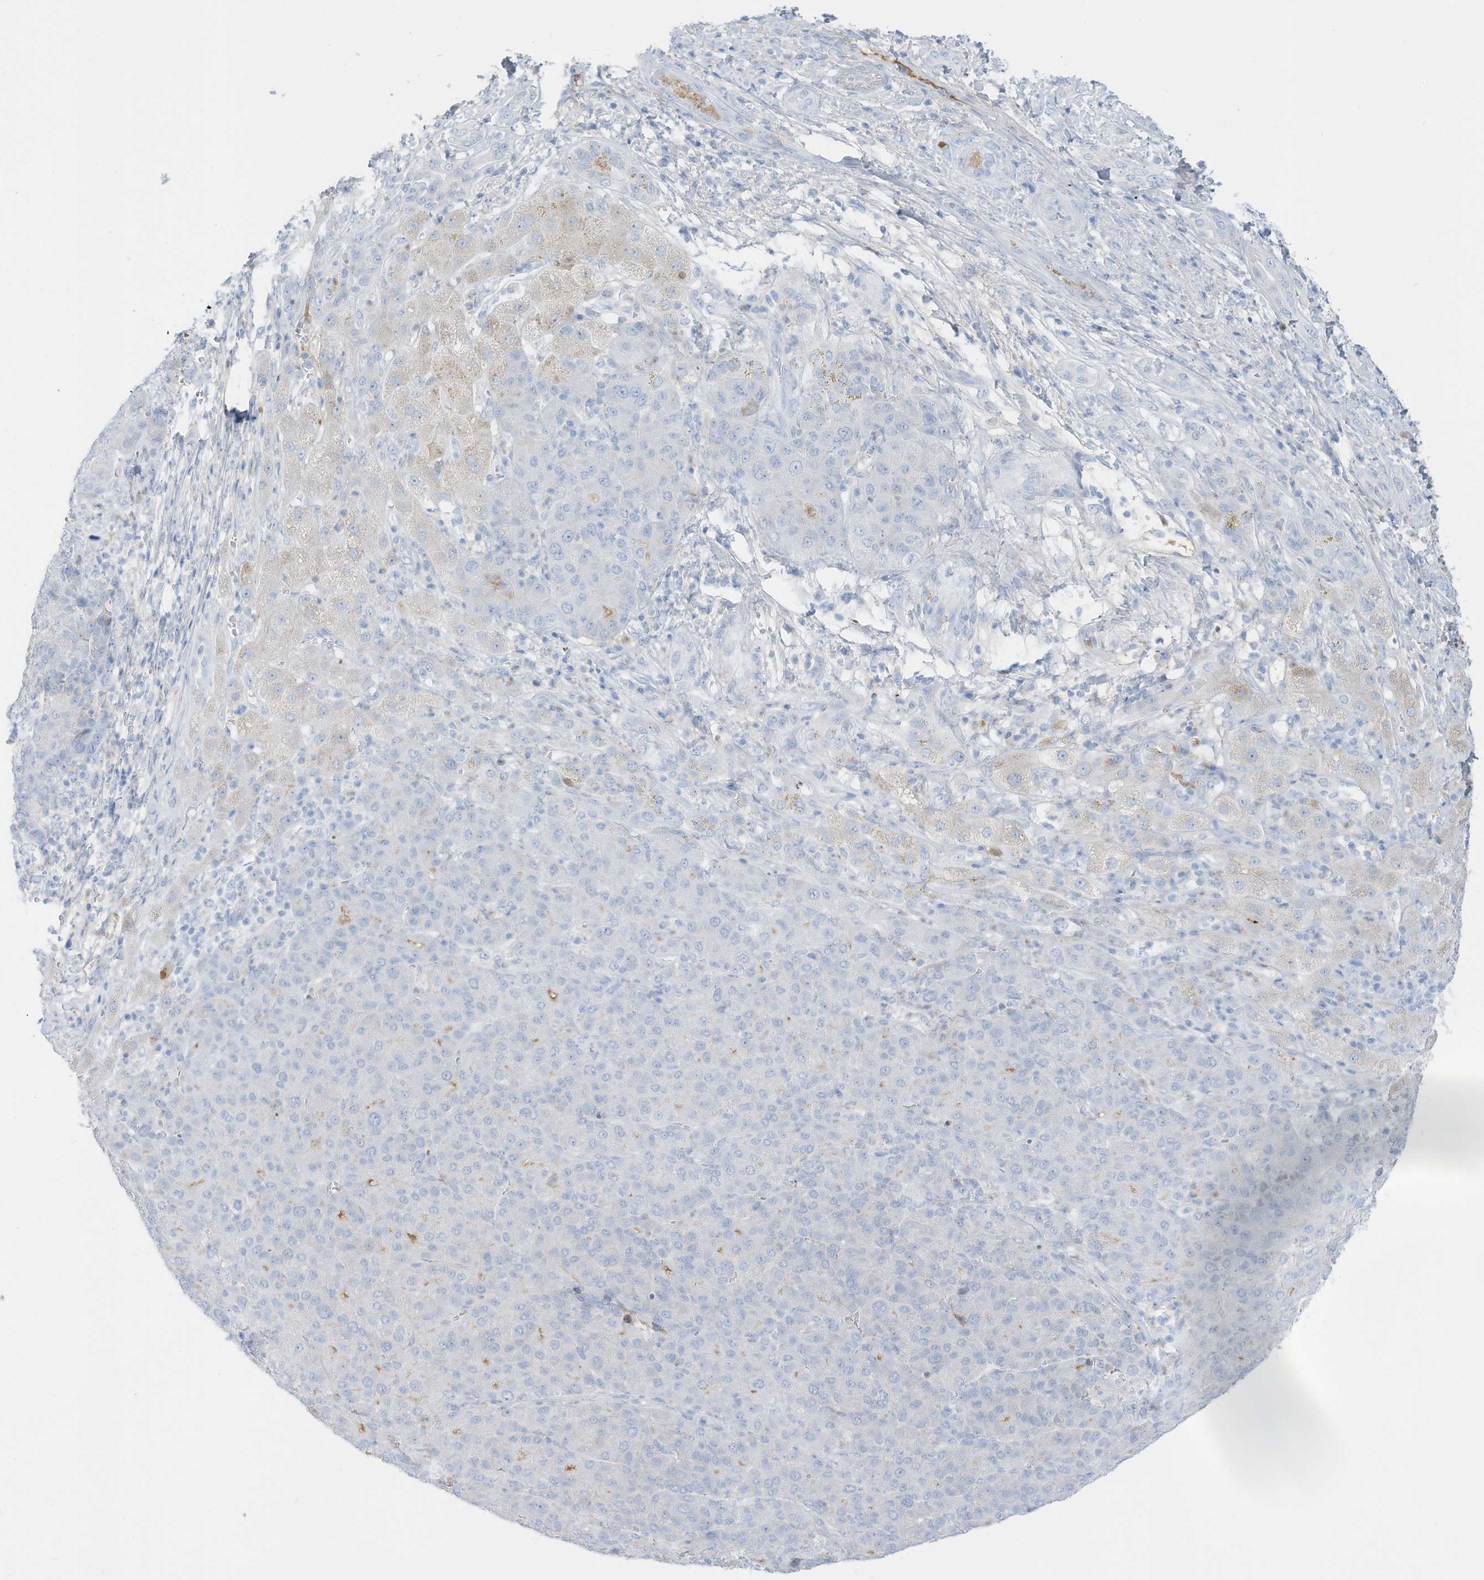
{"staining": {"intensity": "negative", "quantity": "none", "location": "none"}, "tissue": "liver cancer", "cell_type": "Tumor cells", "image_type": "cancer", "snomed": [{"axis": "morphology", "description": "Carcinoma, Hepatocellular, NOS"}, {"axis": "topography", "description": "Liver"}], "caption": "Tumor cells are negative for brown protein staining in liver cancer. (Stains: DAB (3,3'-diaminobenzidine) immunohistochemistry (IHC) with hematoxylin counter stain, Microscopy: brightfield microscopy at high magnification).", "gene": "HSD17B13", "patient": {"sex": "male", "age": 65}}